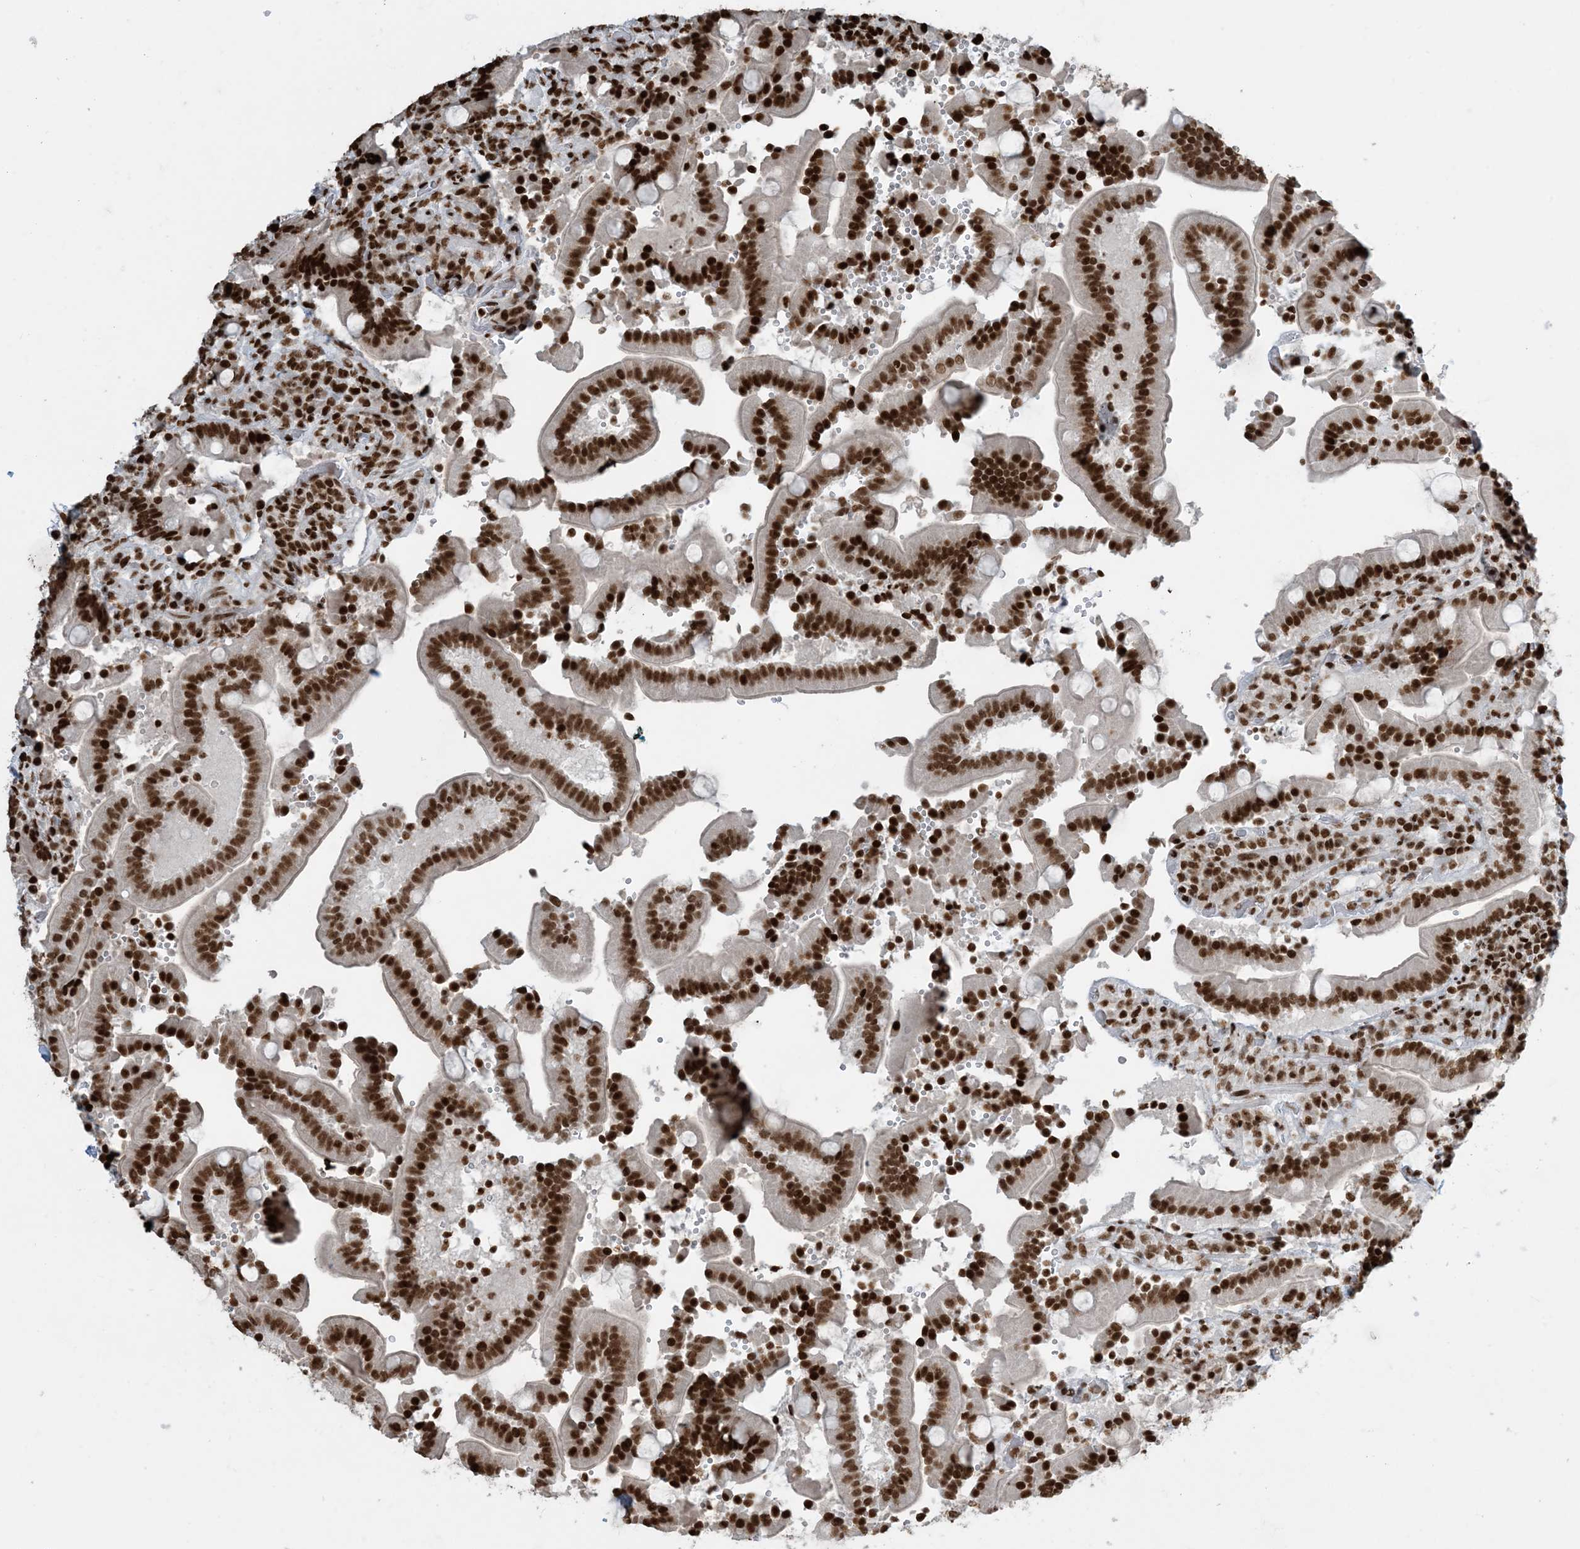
{"staining": {"intensity": "strong", "quantity": ">75%", "location": "nuclear"}, "tissue": "duodenum", "cell_type": "Glandular cells", "image_type": "normal", "snomed": [{"axis": "morphology", "description": "Normal tissue, NOS"}, {"axis": "topography", "description": "Duodenum"}], "caption": "Immunohistochemistry (IHC) image of benign duodenum: duodenum stained using immunohistochemistry reveals high levels of strong protein expression localized specifically in the nuclear of glandular cells, appearing as a nuclear brown color.", "gene": "H3", "patient": {"sex": "female", "age": 62}}